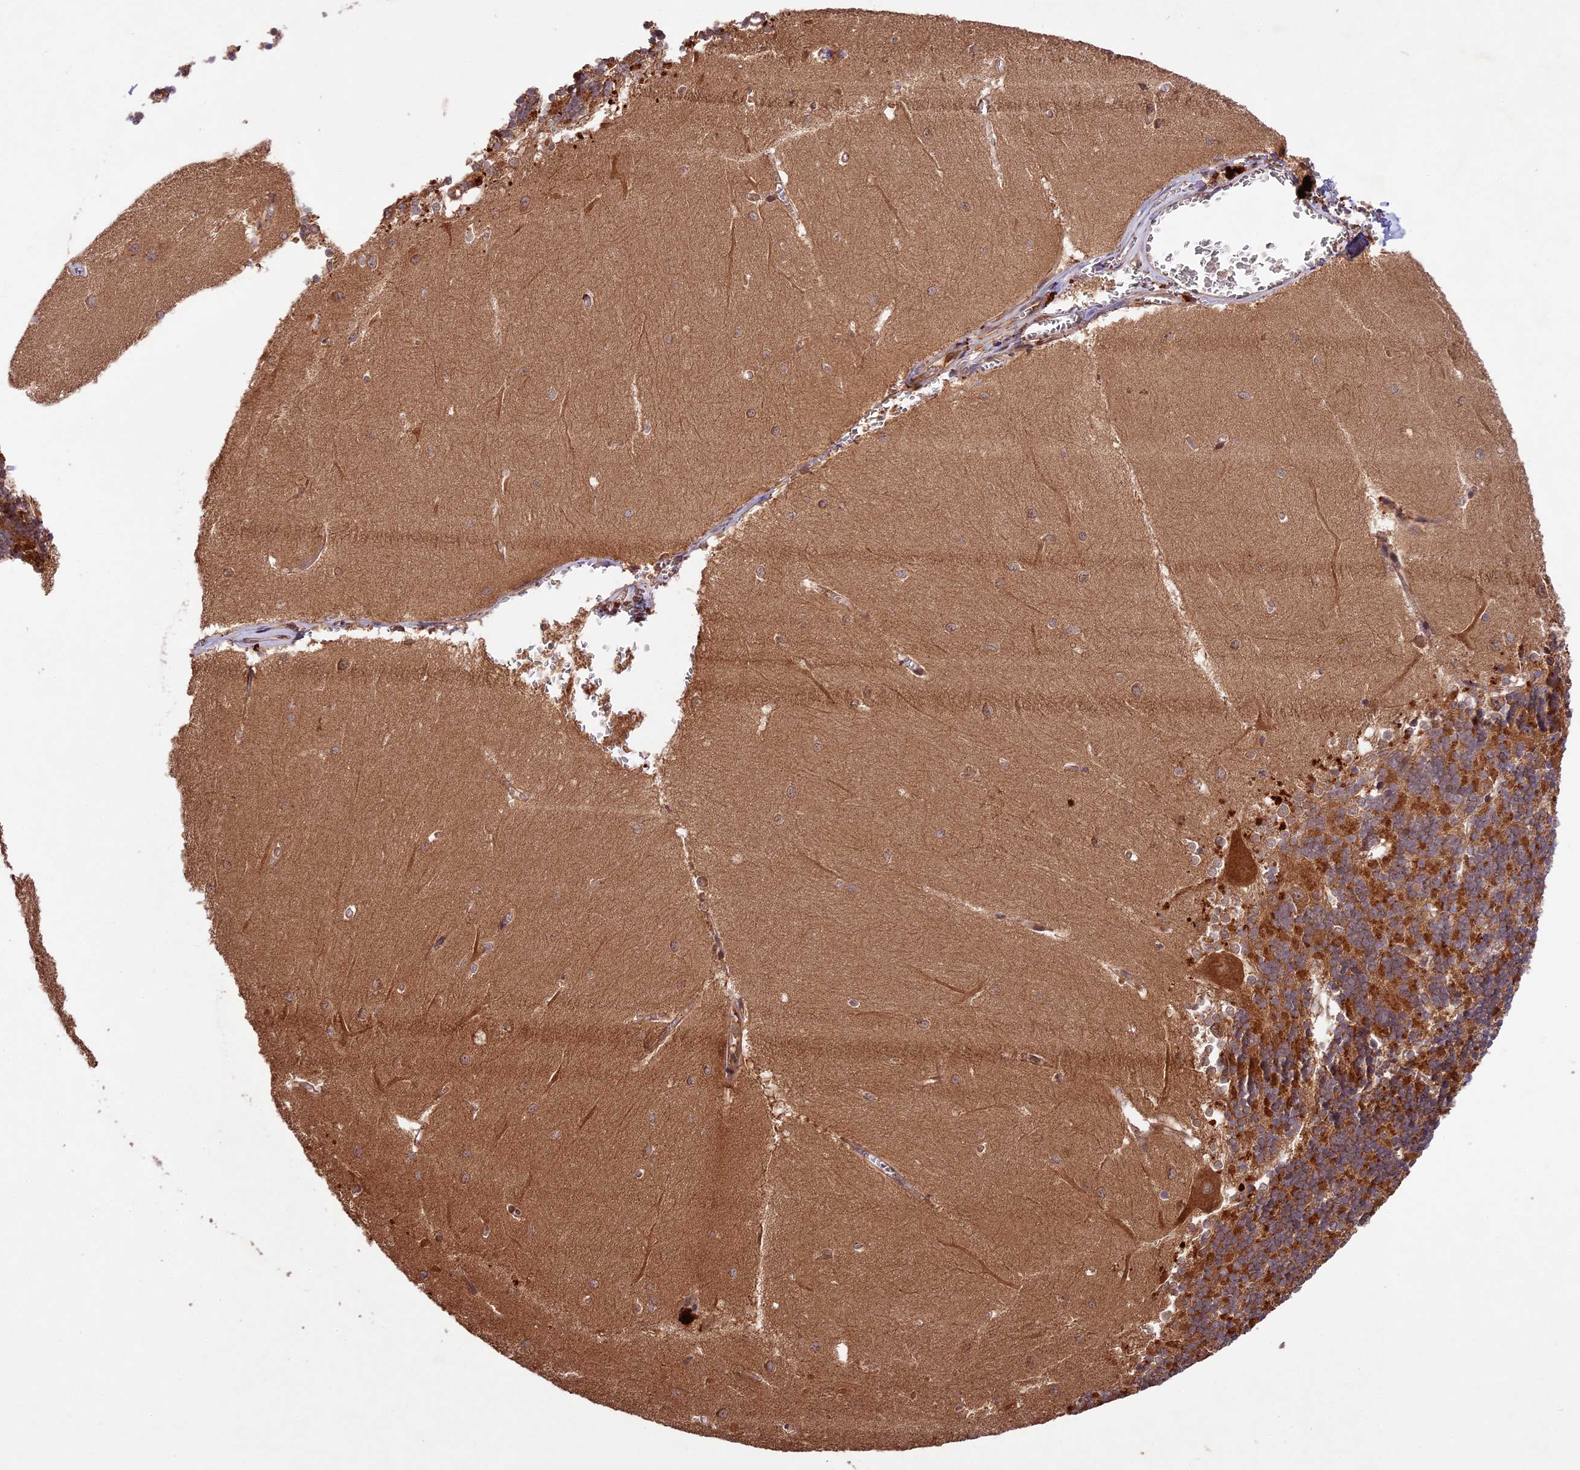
{"staining": {"intensity": "moderate", "quantity": ">75%", "location": "cytoplasmic/membranous"}, "tissue": "cerebellum", "cell_type": "Cells in granular layer", "image_type": "normal", "snomed": [{"axis": "morphology", "description": "Normal tissue, NOS"}, {"axis": "topography", "description": "Cerebellum"}], "caption": "The histopathology image demonstrates immunohistochemical staining of benign cerebellum. There is moderate cytoplasmic/membranous staining is appreciated in about >75% of cells in granular layer.", "gene": "CHAC1", "patient": {"sex": "male", "age": 37}}